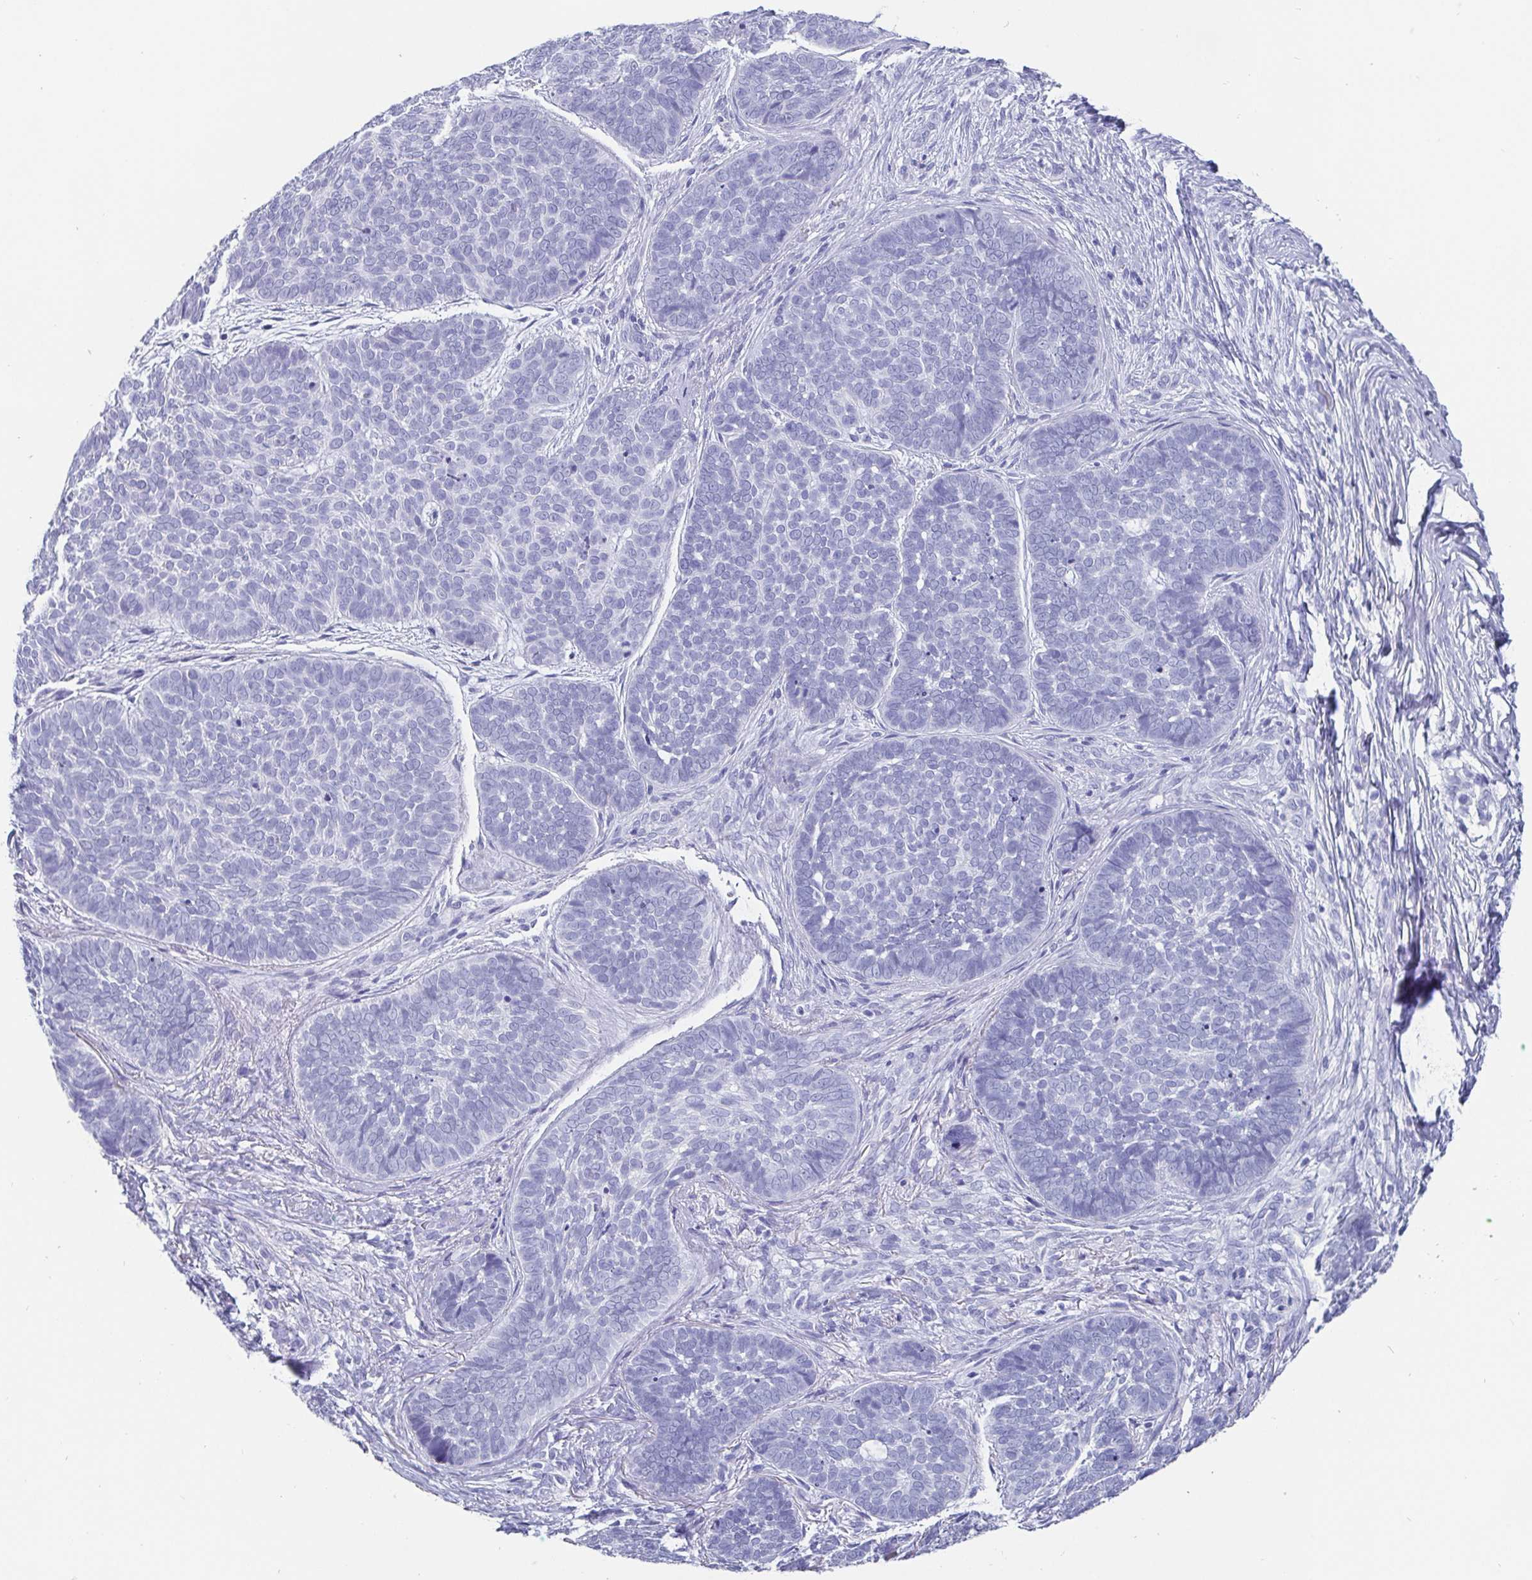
{"staining": {"intensity": "negative", "quantity": "none", "location": "none"}, "tissue": "skin cancer", "cell_type": "Tumor cells", "image_type": "cancer", "snomed": [{"axis": "morphology", "description": "Basal cell carcinoma"}, {"axis": "topography", "description": "Skin"}, {"axis": "topography", "description": "Skin of nose"}], "caption": "This histopathology image is of basal cell carcinoma (skin) stained with IHC to label a protein in brown with the nuclei are counter-stained blue. There is no expression in tumor cells. Nuclei are stained in blue.", "gene": "SCGN", "patient": {"sex": "female", "age": 81}}